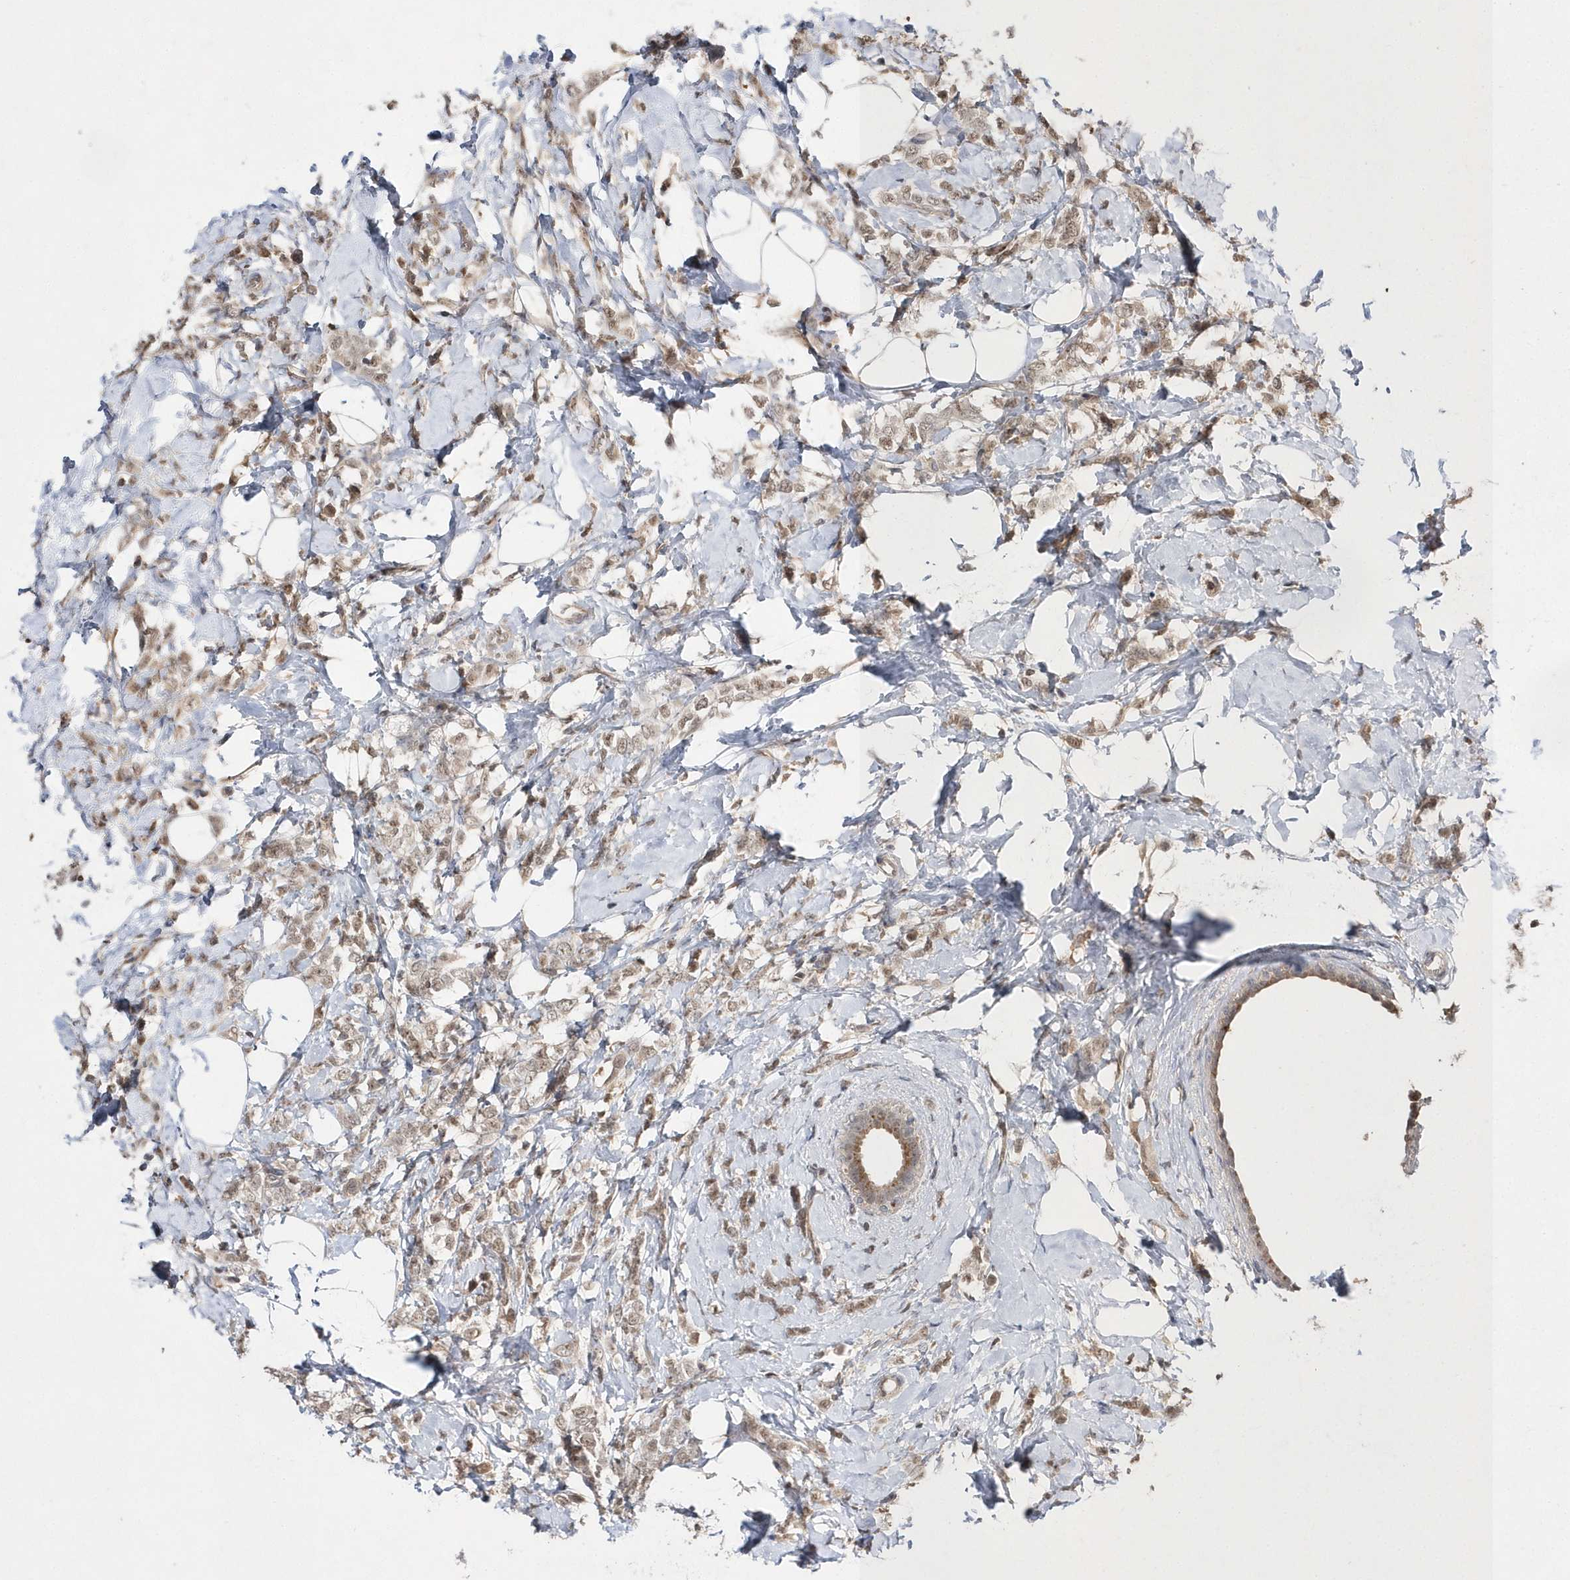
{"staining": {"intensity": "weak", "quantity": ">75%", "location": "nuclear"}, "tissue": "breast cancer", "cell_type": "Tumor cells", "image_type": "cancer", "snomed": [{"axis": "morphology", "description": "Lobular carcinoma"}, {"axis": "topography", "description": "Breast"}], "caption": "Brown immunohistochemical staining in breast cancer (lobular carcinoma) reveals weak nuclear positivity in about >75% of tumor cells. The staining was performed using DAB (3,3'-diaminobenzidine), with brown indicating positive protein expression. Nuclei are stained blue with hematoxylin.", "gene": "TMEM132B", "patient": {"sex": "female", "age": 47}}